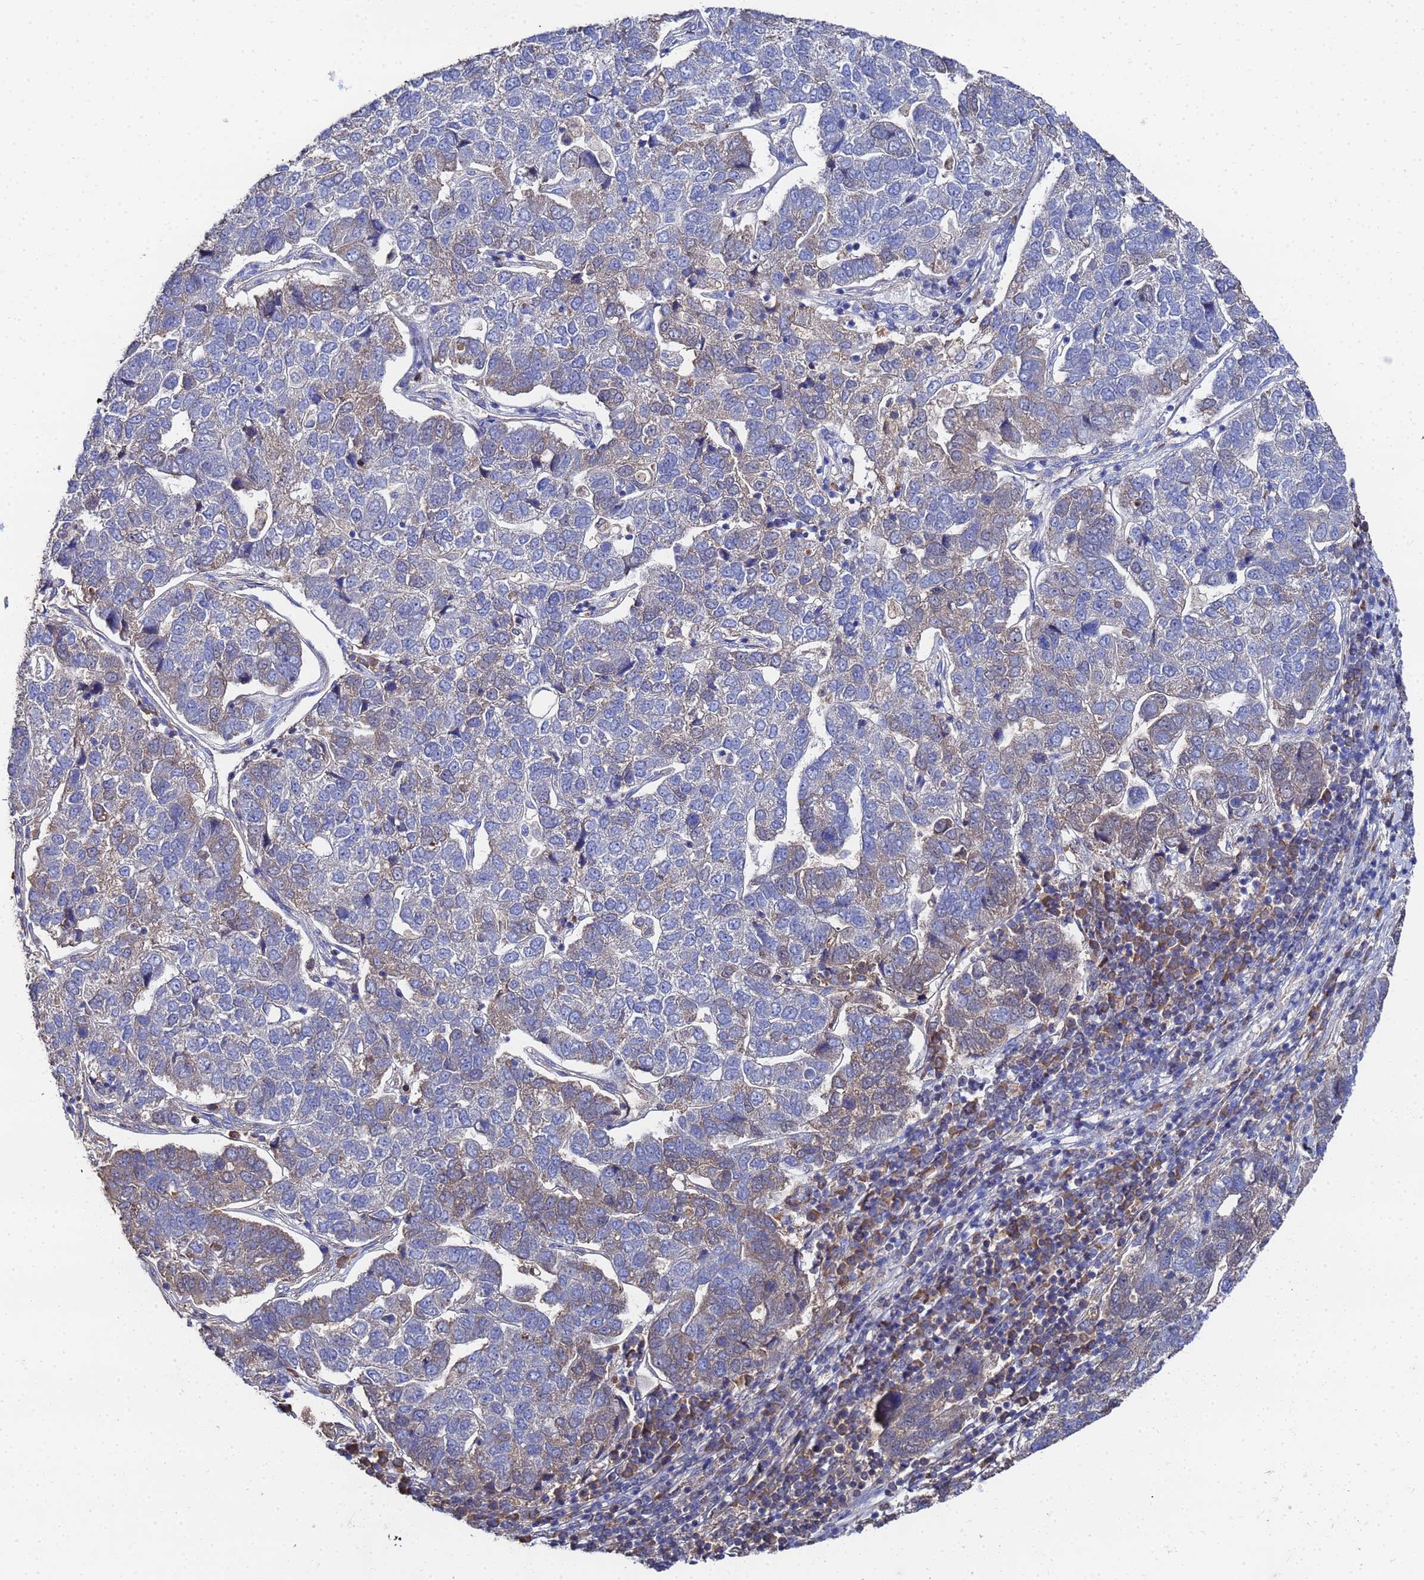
{"staining": {"intensity": "weak", "quantity": "<25%", "location": "cytoplasmic/membranous"}, "tissue": "pancreatic cancer", "cell_type": "Tumor cells", "image_type": "cancer", "snomed": [{"axis": "morphology", "description": "Adenocarcinoma, NOS"}, {"axis": "topography", "description": "Pancreas"}], "caption": "Tumor cells are negative for protein expression in human pancreatic cancer (adenocarcinoma). (Stains: DAB immunohistochemistry with hematoxylin counter stain, Microscopy: brightfield microscopy at high magnification).", "gene": "TCP10L", "patient": {"sex": "female", "age": 61}}